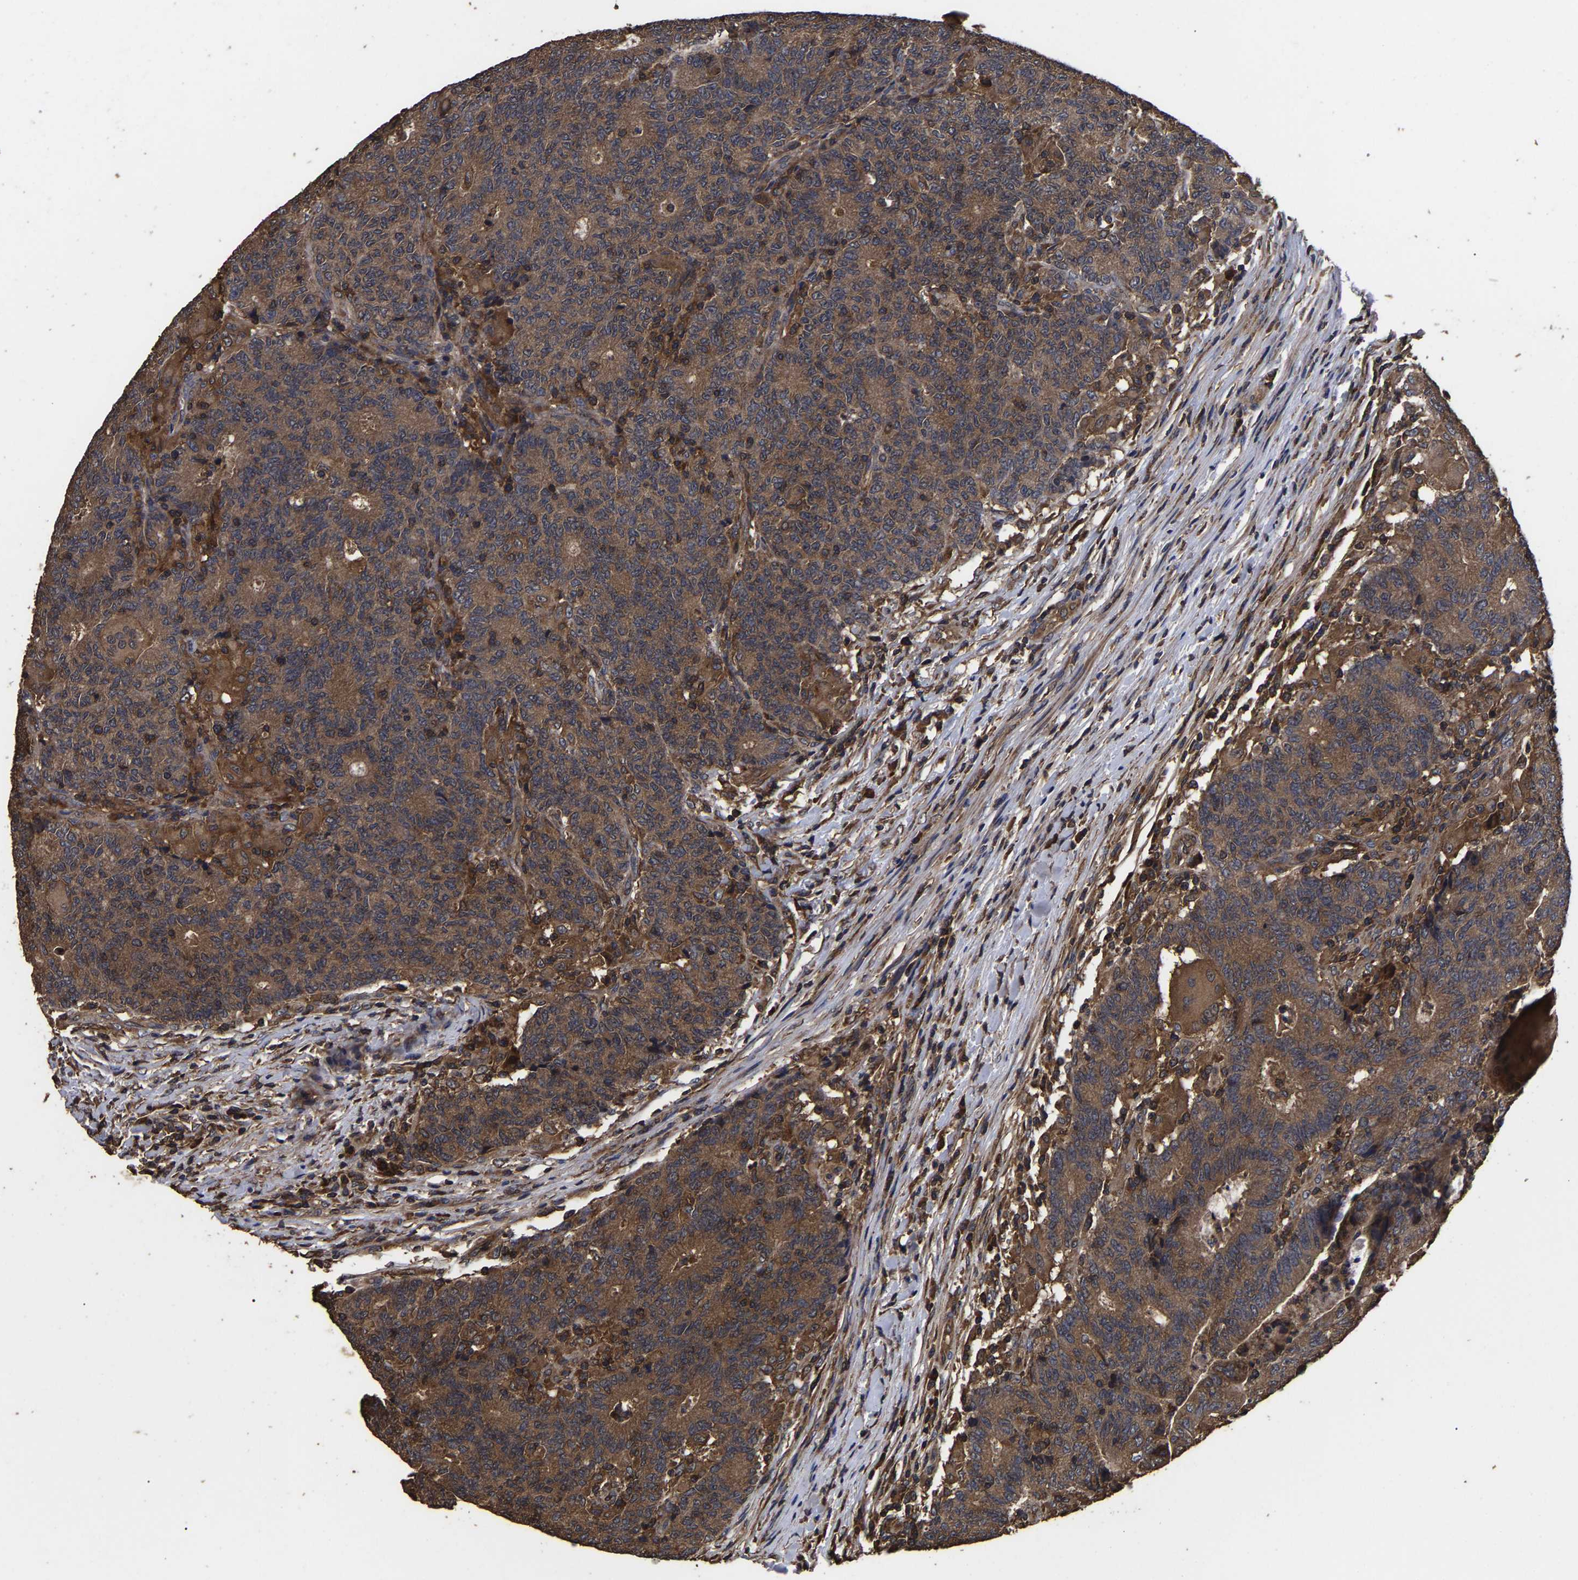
{"staining": {"intensity": "moderate", "quantity": ">75%", "location": "cytoplasmic/membranous"}, "tissue": "colorectal cancer", "cell_type": "Tumor cells", "image_type": "cancer", "snomed": [{"axis": "morphology", "description": "Normal tissue, NOS"}, {"axis": "morphology", "description": "Adenocarcinoma, NOS"}, {"axis": "topography", "description": "Colon"}], "caption": "Brown immunohistochemical staining in adenocarcinoma (colorectal) reveals moderate cytoplasmic/membranous positivity in about >75% of tumor cells.", "gene": "ITCH", "patient": {"sex": "female", "age": 75}}